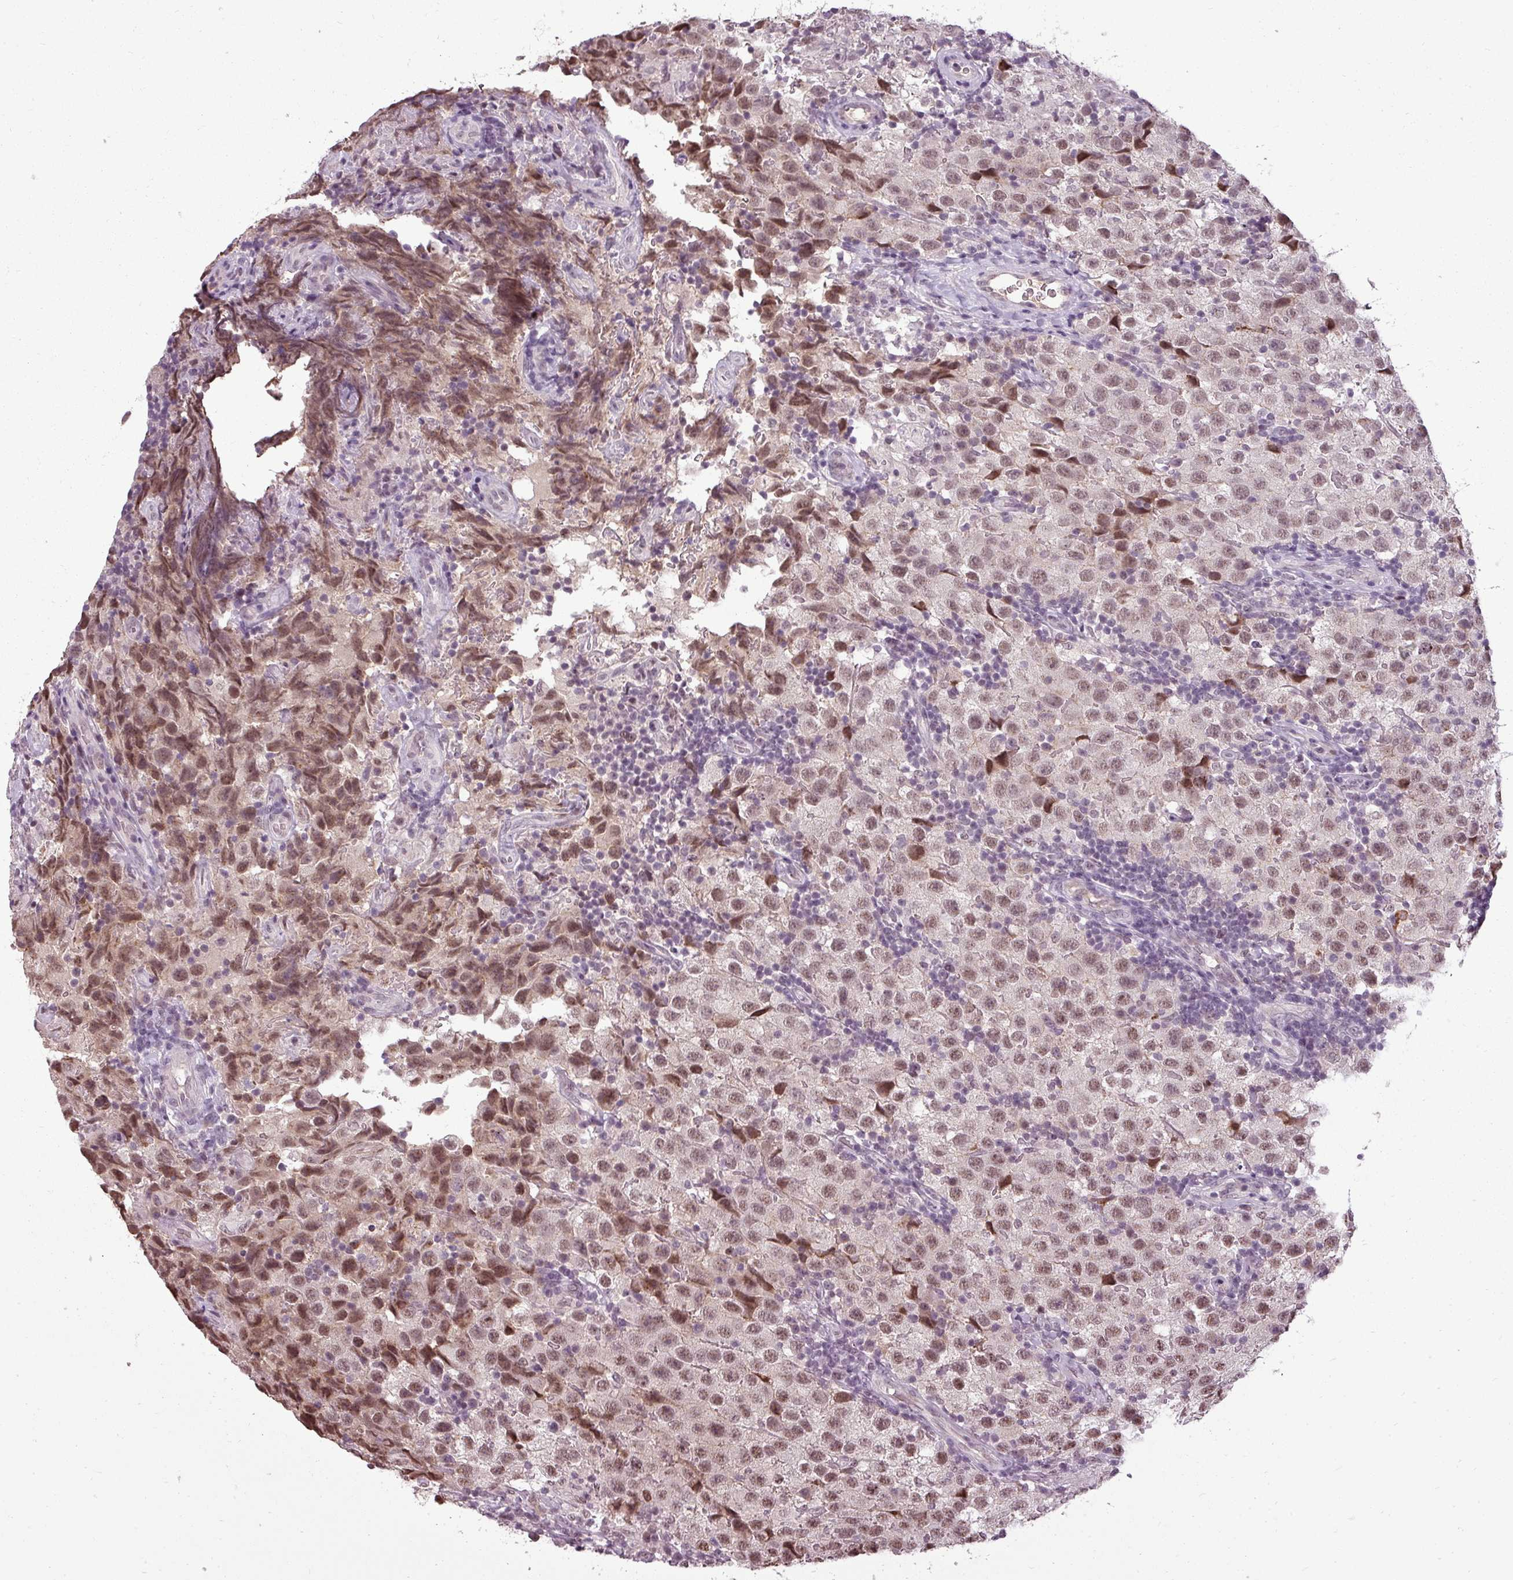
{"staining": {"intensity": "moderate", "quantity": ">75%", "location": "nuclear"}, "tissue": "testis cancer", "cell_type": "Tumor cells", "image_type": "cancer", "snomed": [{"axis": "morphology", "description": "Seminoma, NOS"}, {"axis": "morphology", "description": "Carcinoma, Embryonal, NOS"}, {"axis": "topography", "description": "Testis"}], "caption": "Protein analysis of testis cancer tissue displays moderate nuclear positivity in approximately >75% of tumor cells. (brown staining indicates protein expression, while blue staining denotes nuclei).", "gene": "BCAS3", "patient": {"sex": "male", "age": 41}}